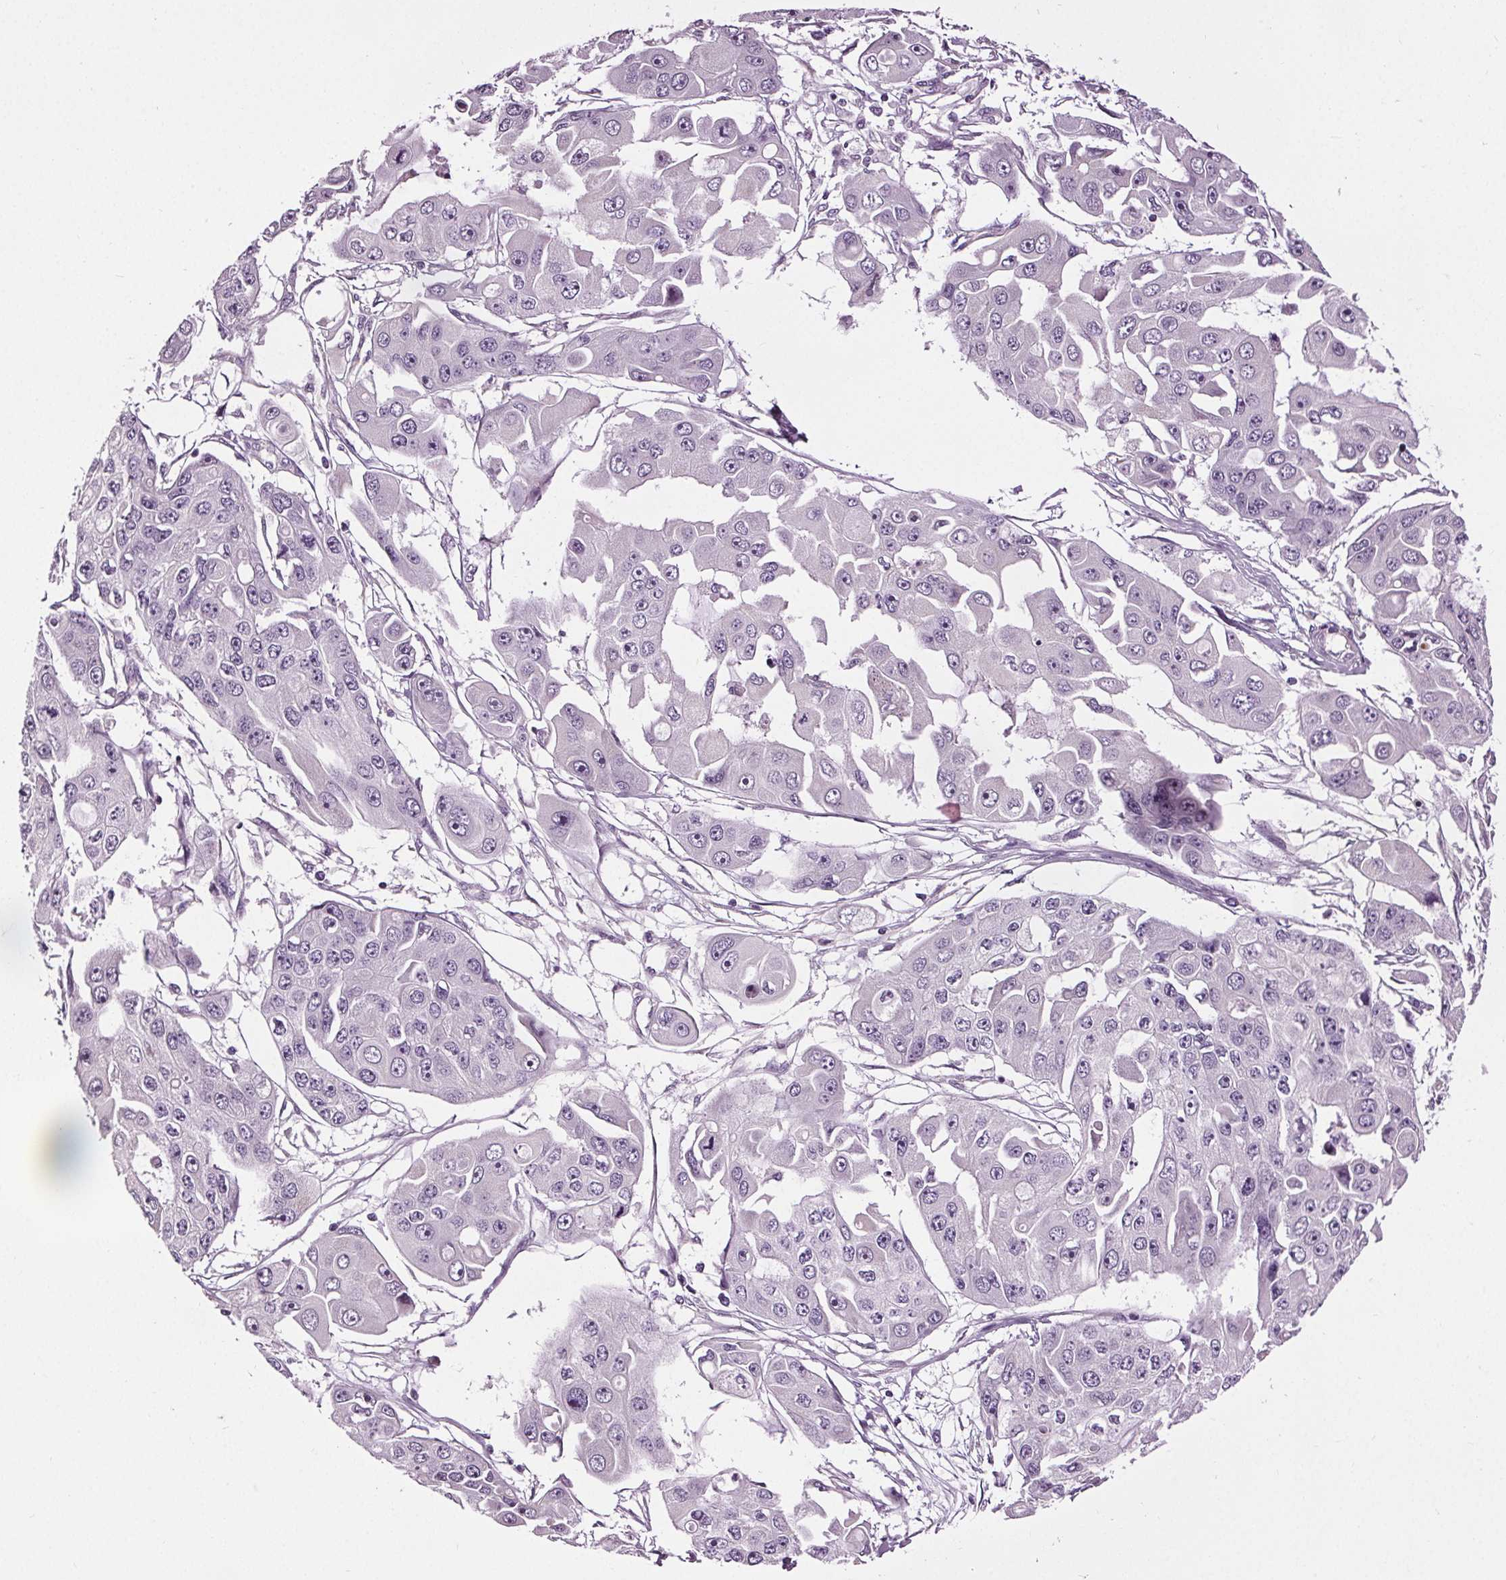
{"staining": {"intensity": "negative", "quantity": "none", "location": "none"}, "tissue": "ovarian cancer", "cell_type": "Tumor cells", "image_type": "cancer", "snomed": [{"axis": "morphology", "description": "Cystadenocarcinoma, serous, NOS"}, {"axis": "topography", "description": "Ovary"}], "caption": "This is an immunohistochemistry (IHC) histopathology image of ovarian serous cystadenocarcinoma. There is no staining in tumor cells.", "gene": "RASA1", "patient": {"sex": "female", "age": 56}}